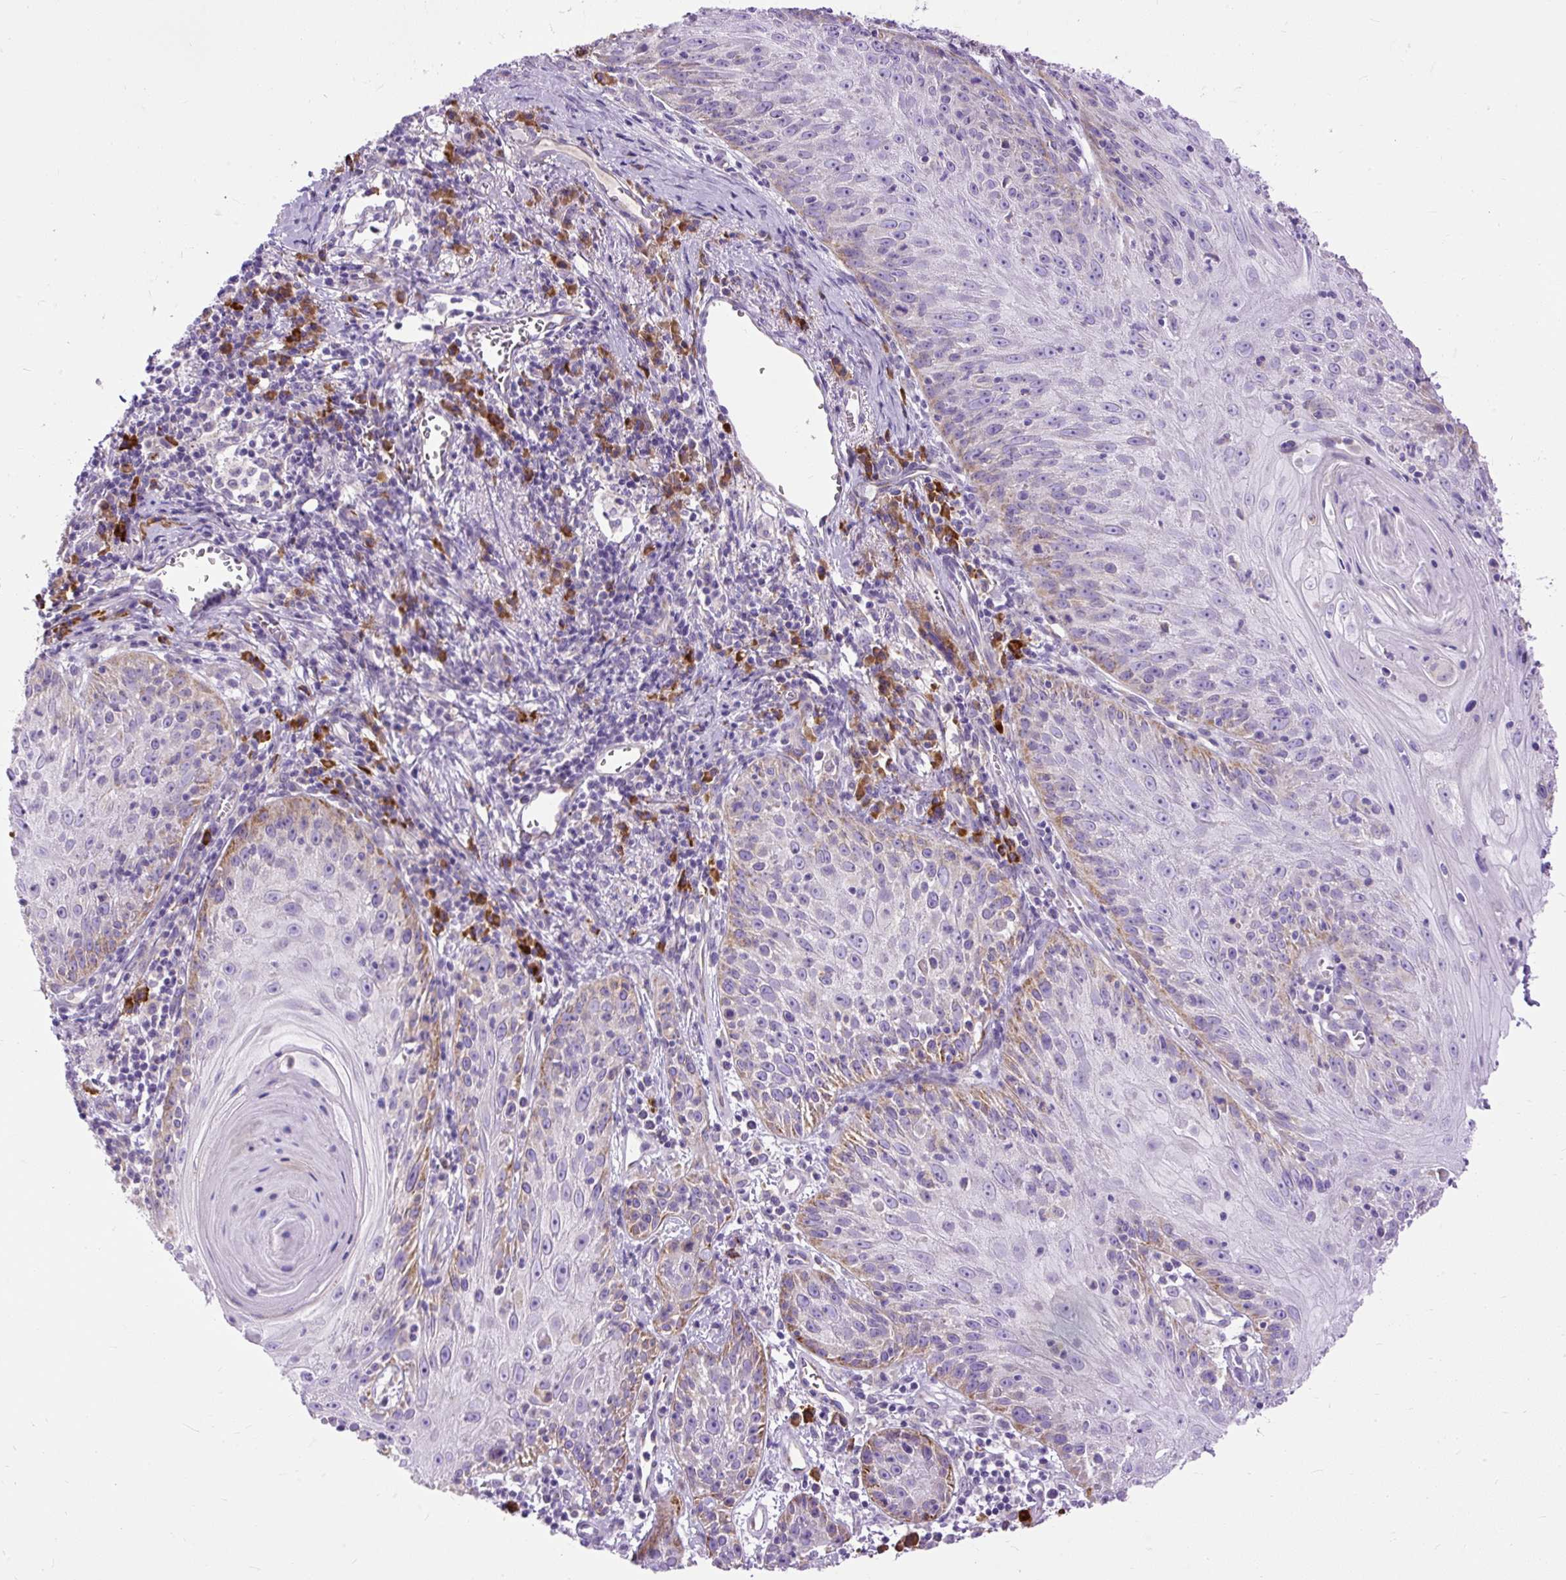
{"staining": {"intensity": "weak", "quantity": "<25%", "location": "cytoplasmic/membranous"}, "tissue": "skin cancer", "cell_type": "Tumor cells", "image_type": "cancer", "snomed": [{"axis": "morphology", "description": "Squamous cell carcinoma, NOS"}, {"axis": "topography", "description": "Skin"}, {"axis": "topography", "description": "Vulva"}], "caption": "Immunohistochemistry image of neoplastic tissue: human squamous cell carcinoma (skin) stained with DAB (3,3'-diaminobenzidine) demonstrates no significant protein expression in tumor cells.", "gene": "SYBU", "patient": {"sex": "female", "age": 76}}